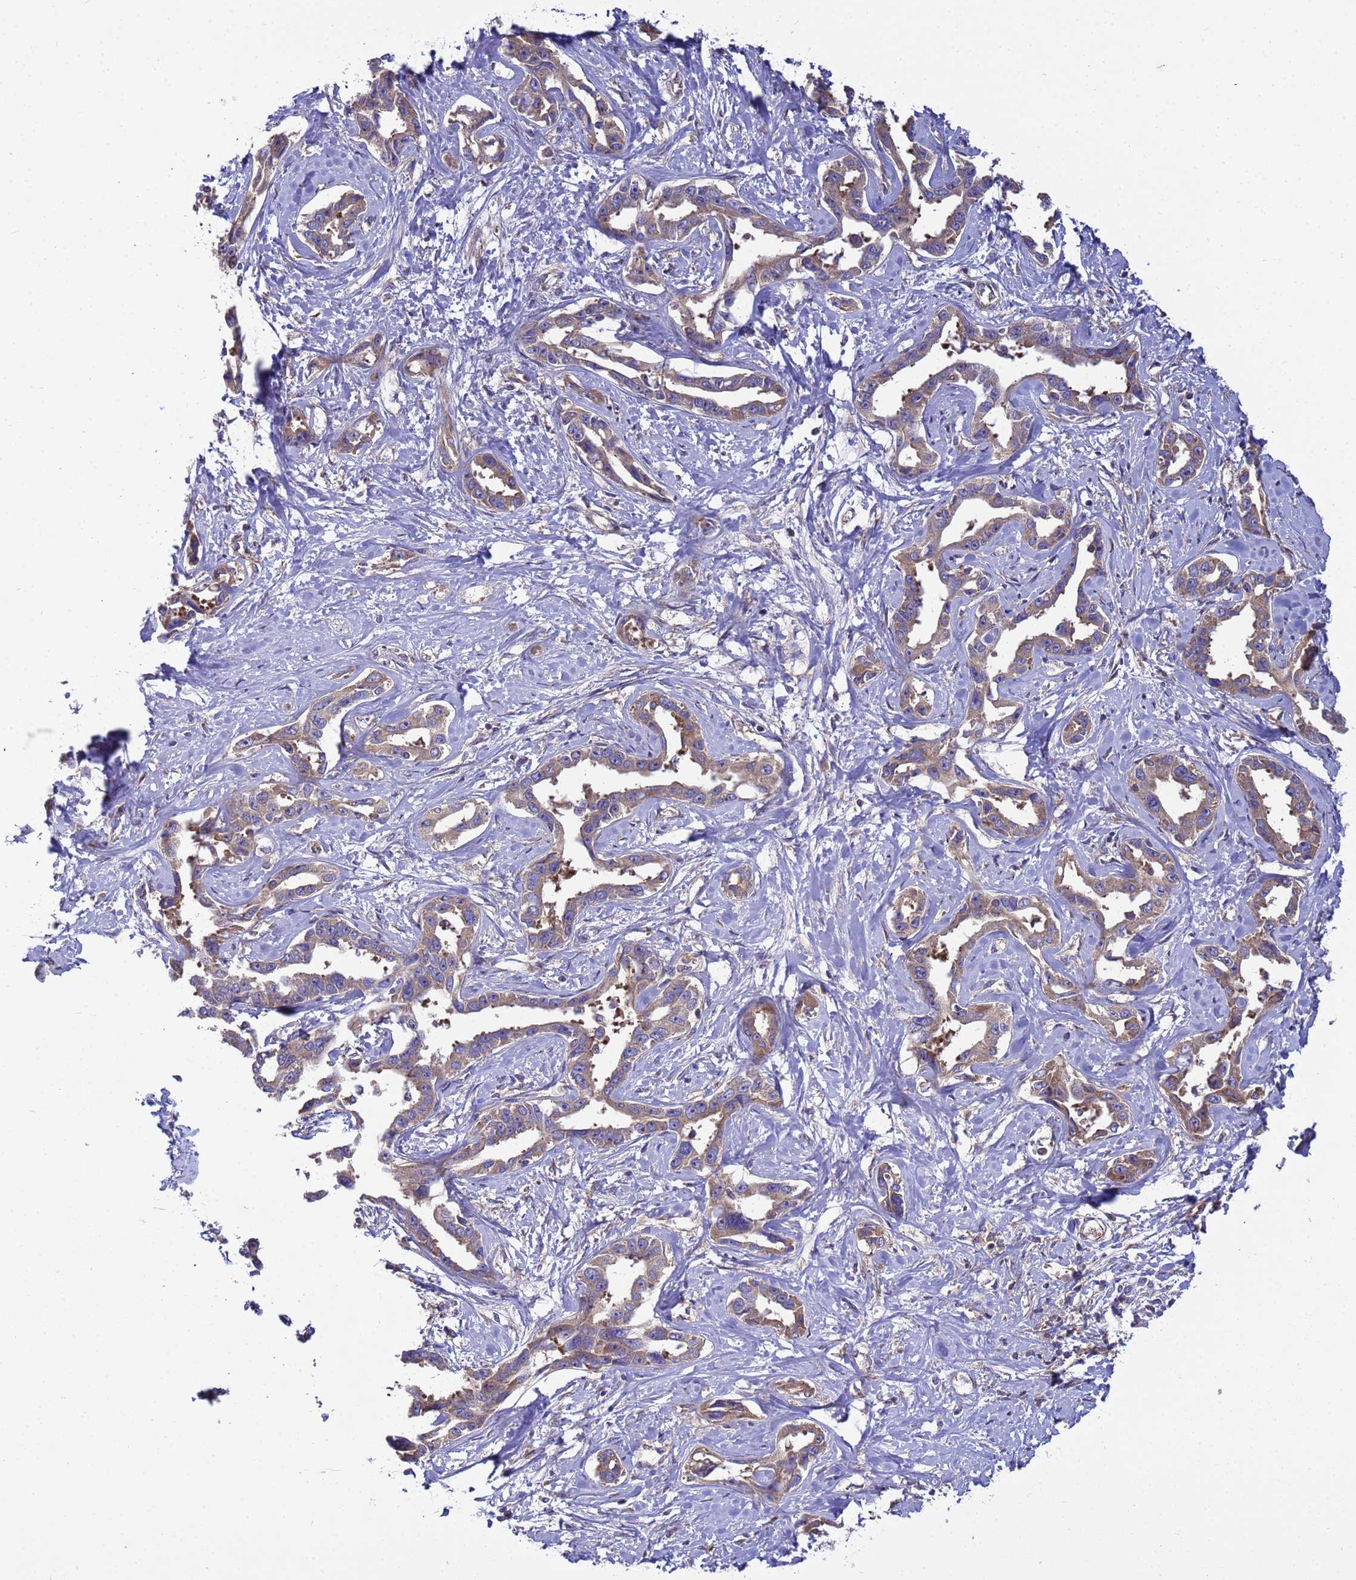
{"staining": {"intensity": "weak", "quantity": ">75%", "location": "cytoplasmic/membranous"}, "tissue": "liver cancer", "cell_type": "Tumor cells", "image_type": "cancer", "snomed": [{"axis": "morphology", "description": "Cholangiocarcinoma"}, {"axis": "topography", "description": "Liver"}], "caption": "The image reveals a brown stain indicating the presence of a protein in the cytoplasmic/membranous of tumor cells in cholangiocarcinoma (liver). (Brightfield microscopy of DAB IHC at high magnification).", "gene": "BECN1", "patient": {"sex": "male", "age": 59}}